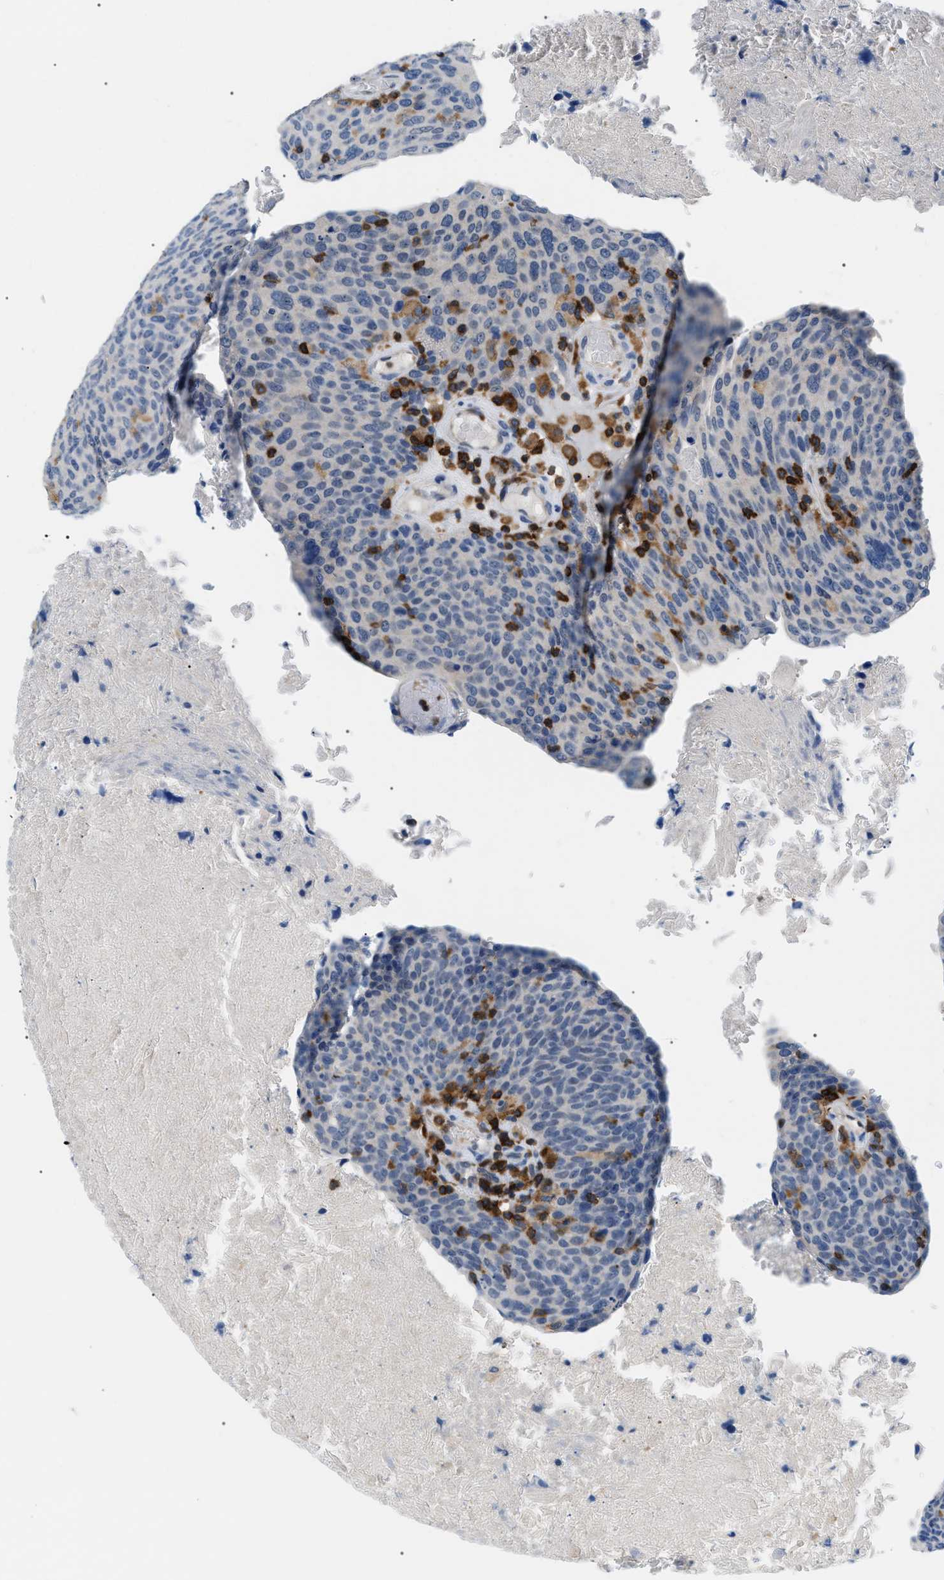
{"staining": {"intensity": "negative", "quantity": "none", "location": "none"}, "tissue": "head and neck cancer", "cell_type": "Tumor cells", "image_type": "cancer", "snomed": [{"axis": "morphology", "description": "Squamous cell carcinoma, NOS"}, {"axis": "morphology", "description": "Squamous cell carcinoma, metastatic, NOS"}, {"axis": "topography", "description": "Lymph node"}, {"axis": "topography", "description": "Head-Neck"}], "caption": "Immunohistochemistry photomicrograph of head and neck squamous cell carcinoma stained for a protein (brown), which exhibits no positivity in tumor cells. (DAB immunohistochemistry visualized using brightfield microscopy, high magnification).", "gene": "INPP5D", "patient": {"sex": "male", "age": 62}}